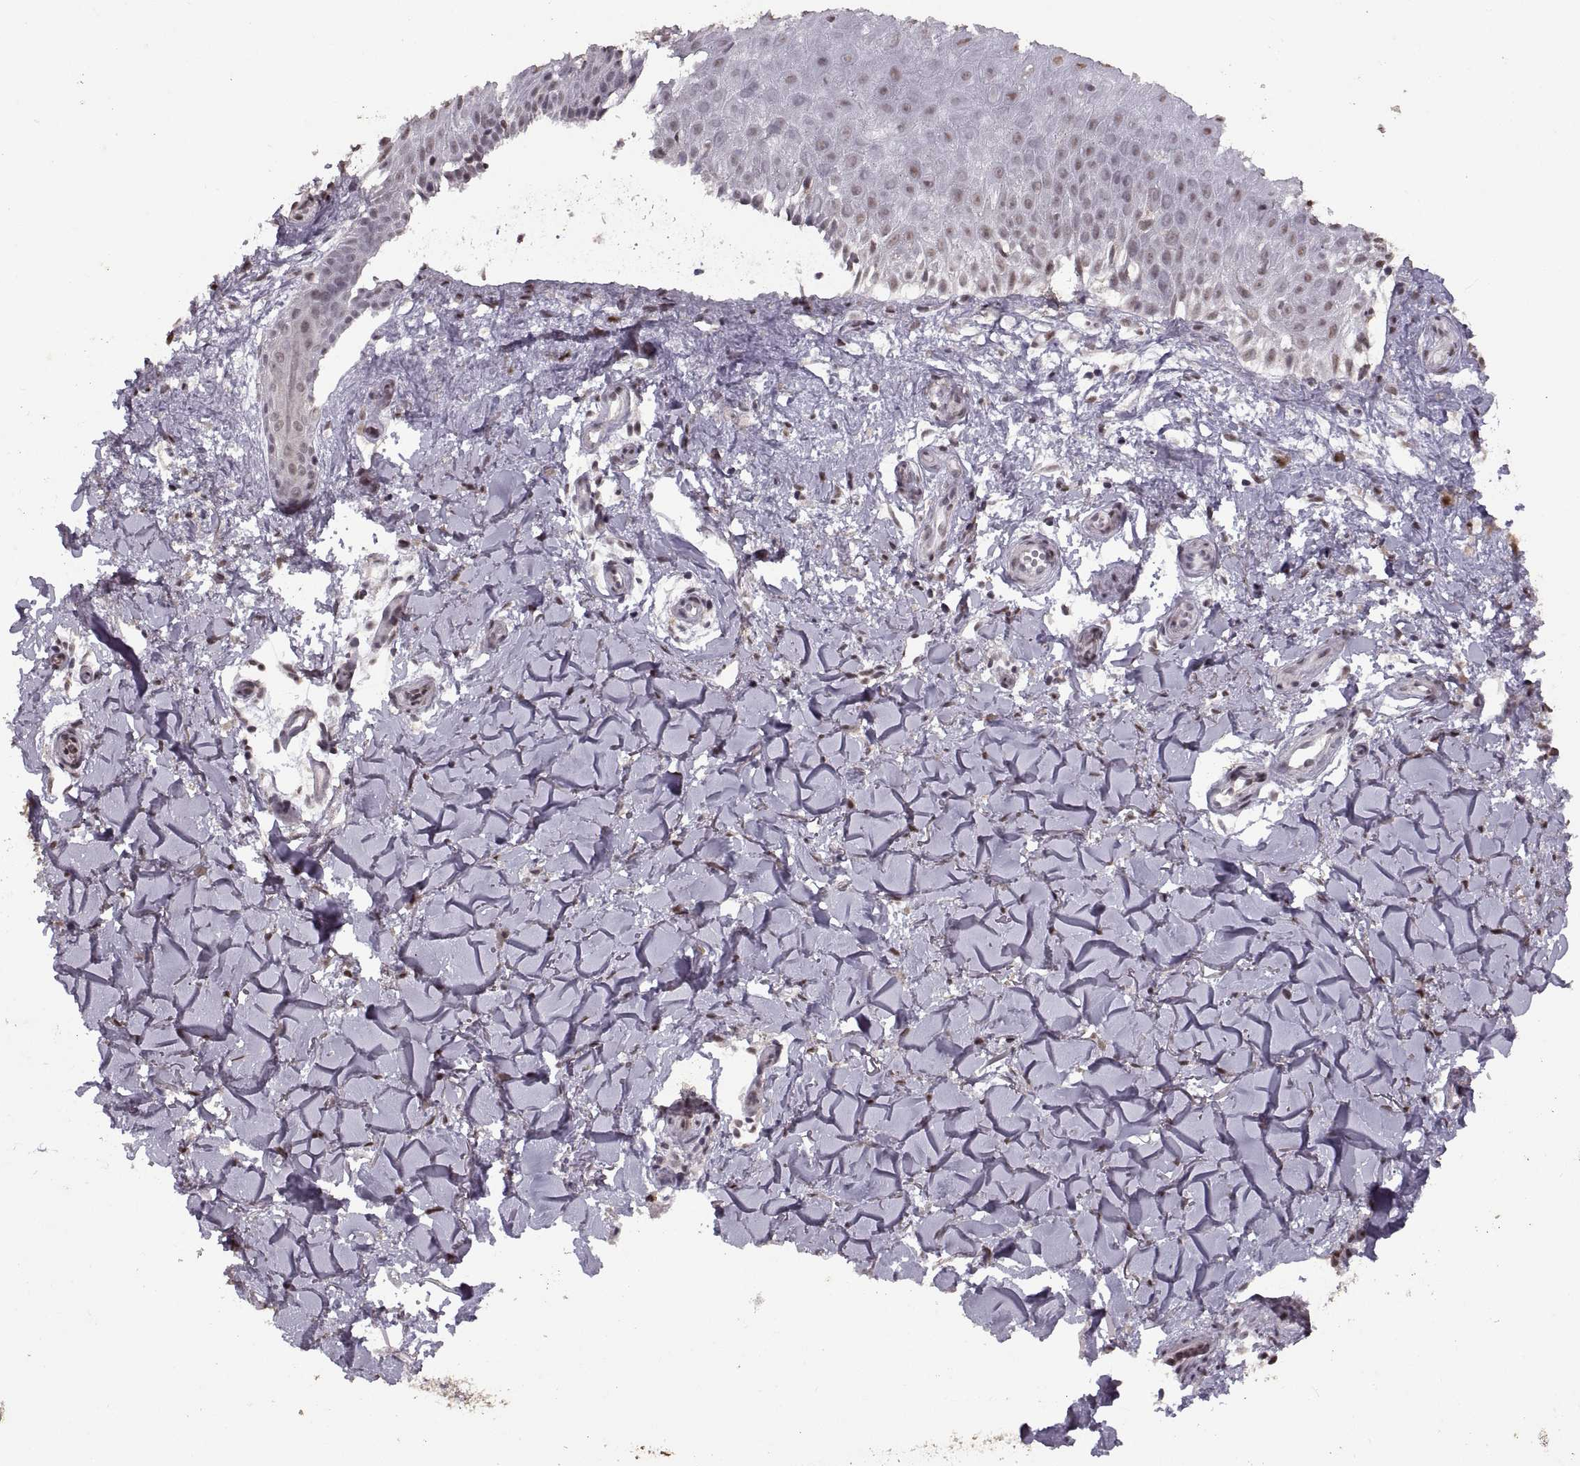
{"staining": {"intensity": "weak", "quantity": "<25%", "location": "nuclear"}, "tissue": "melanoma", "cell_type": "Tumor cells", "image_type": "cancer", "snomed": [{"axis": "morphology", "description": "Malignant melanoma, NOS"}, {"axis": "topography", "description": "Skin"}], "caption": "Immunohistochemical staining of human melanoma exhibits no significant staining in tumor cells.", "gene": "PALS1", "patient": {"sex": "female", "age": 53}}